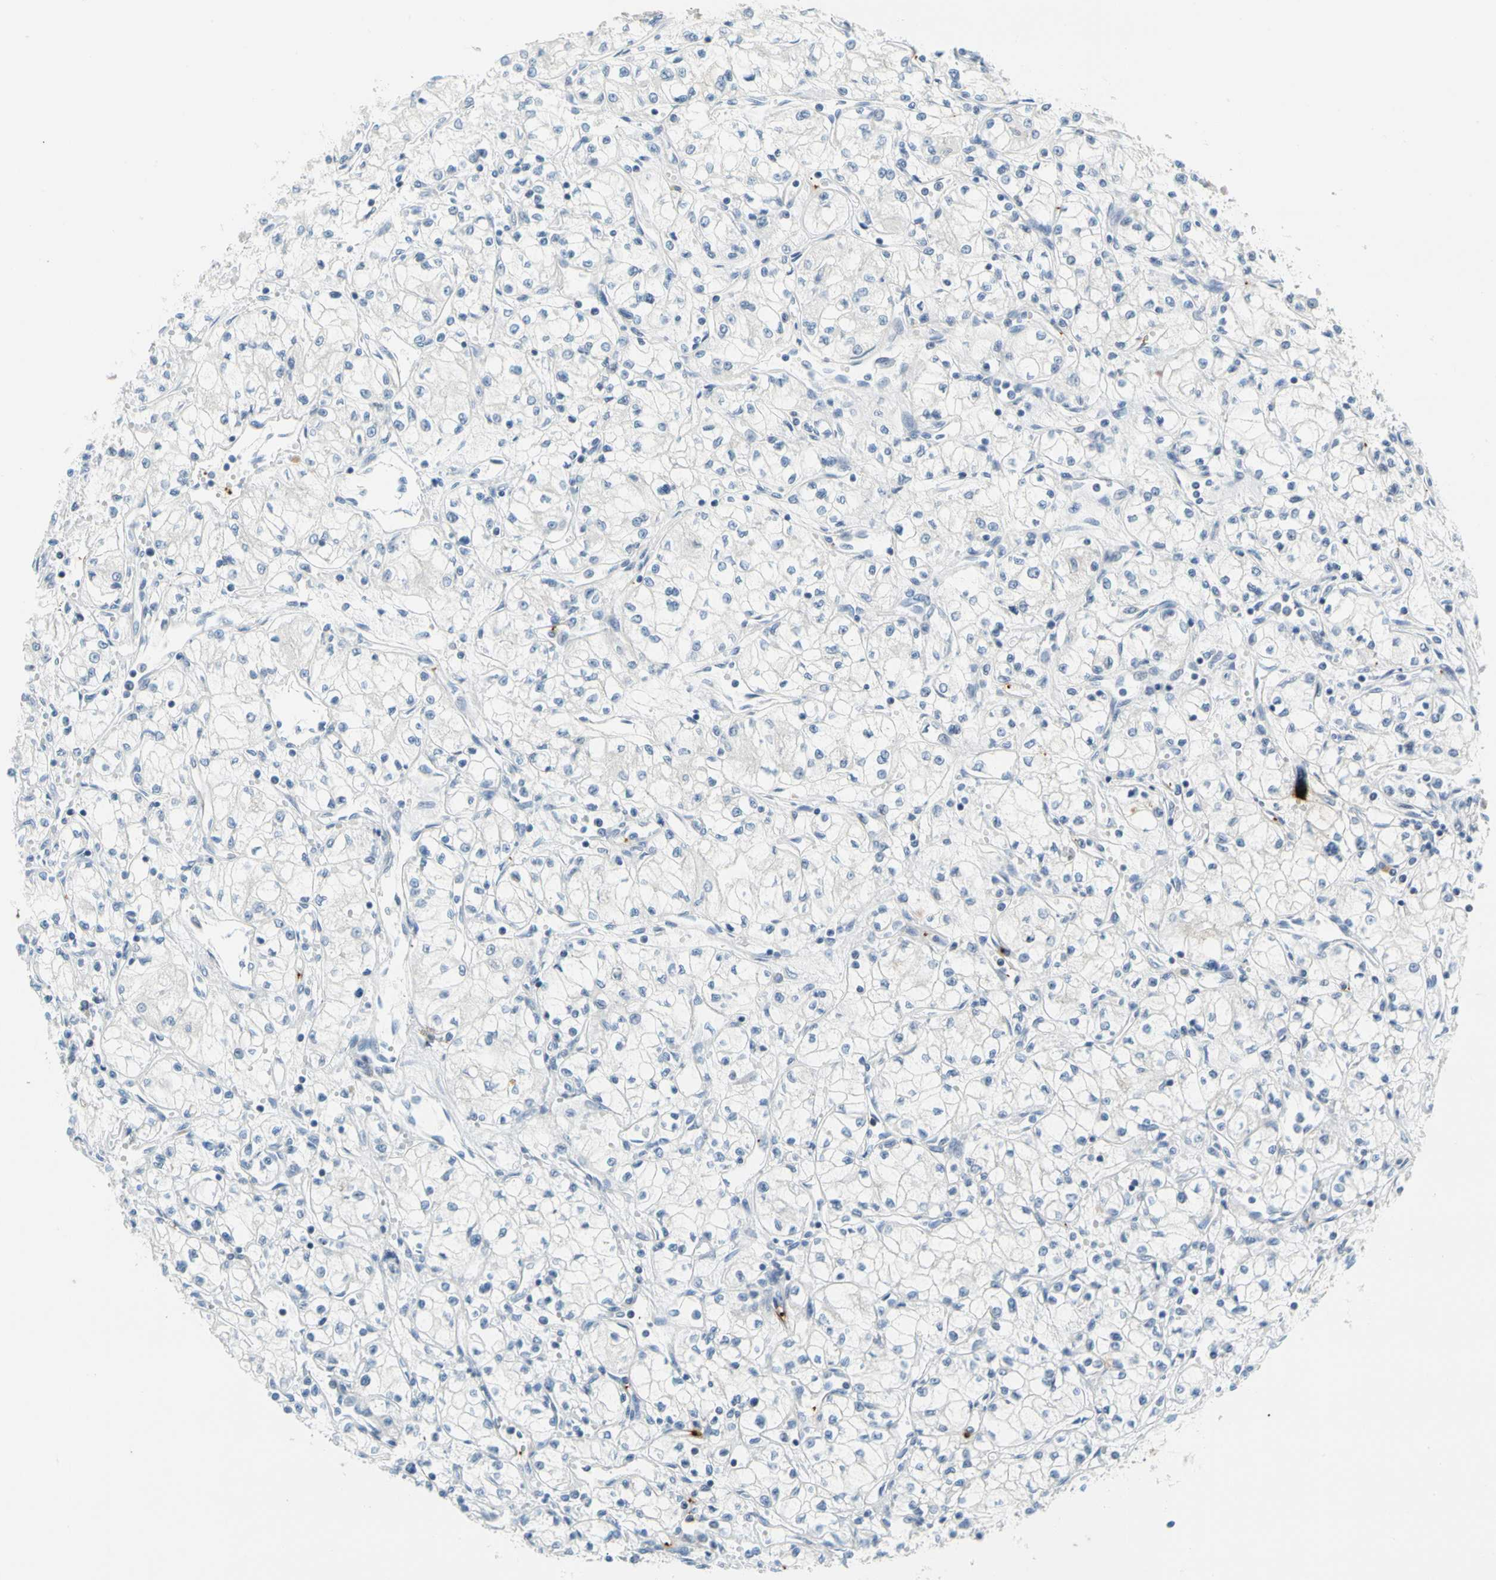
{"staining": {"intensity": "negative", "quantity": "none", "location": "none"}, "tissue": "renal cancer", "cell_type": "Tumor cells", "image_type": "cancer", "snomed": [{"axis": "morphology", "description": "Normal tissue, NOS"}, {"axis": "morphology", "description": "Adenocarcinoma, NOS"}, {"axis": "topography", "description": "Kidney"}], "caption": "The histopathology image shows no significant staining in tumor cells of renal cancer.", "gene": "PPBP", "patient": {"sex": "male", "age": 59}}